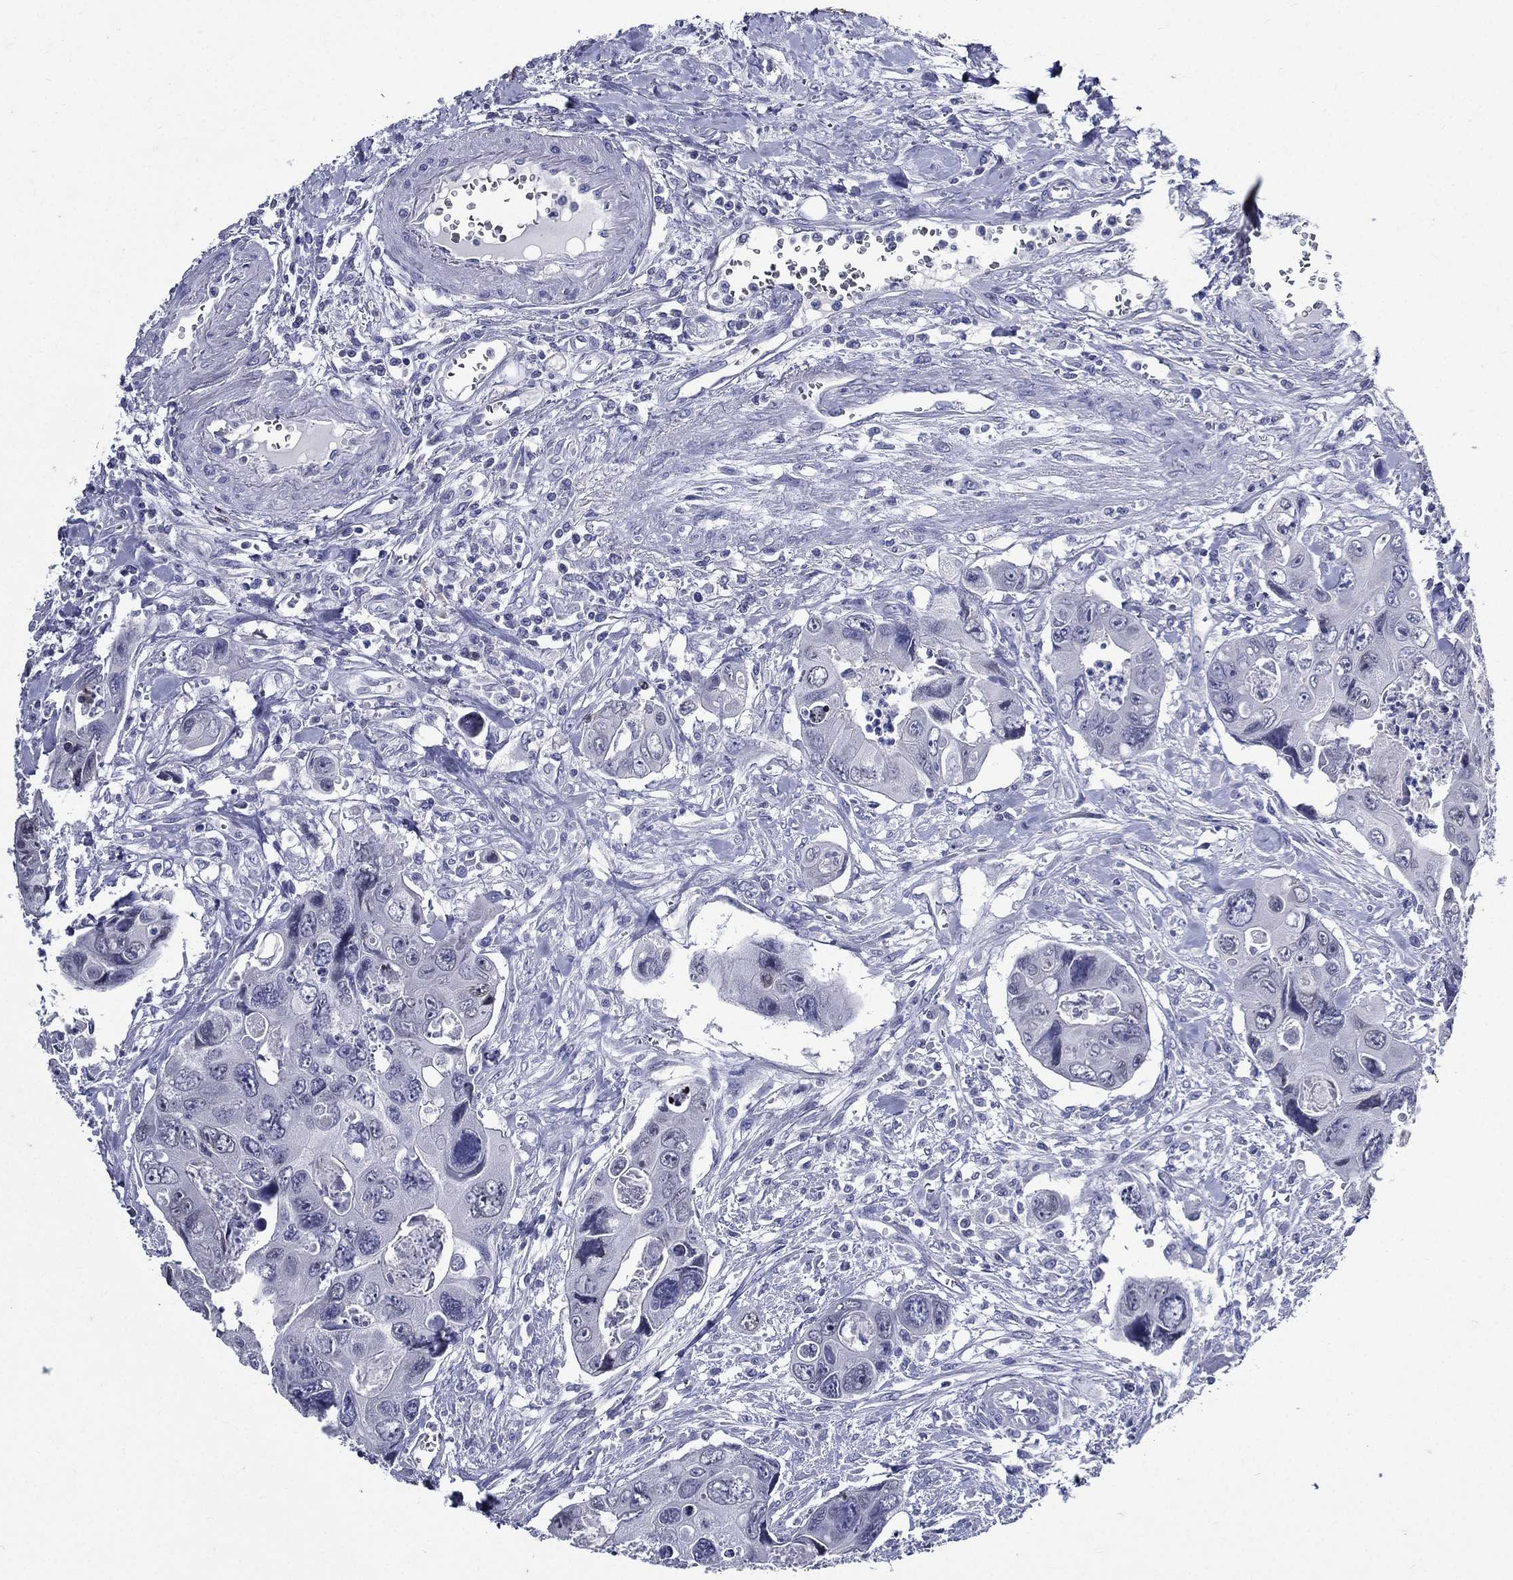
{"staining": {"intensity": "negative", "quantity": "none", "location": "none"}, "tissue": "colorectal cancer", "cell_type": "Tumor cells", "image_type": "cancer", "snomed": [{"axis": "morphology", "description": "Adenocarcinoma, NOS"}, {"axis": "topography", "description": "Rectum"}], "caption": "The micrograph demonstrates no staining of tumor cells in colorectal adenocarcinoma.", "gene": "TGM1", "patient": {"sex": "male", "age": 62}}